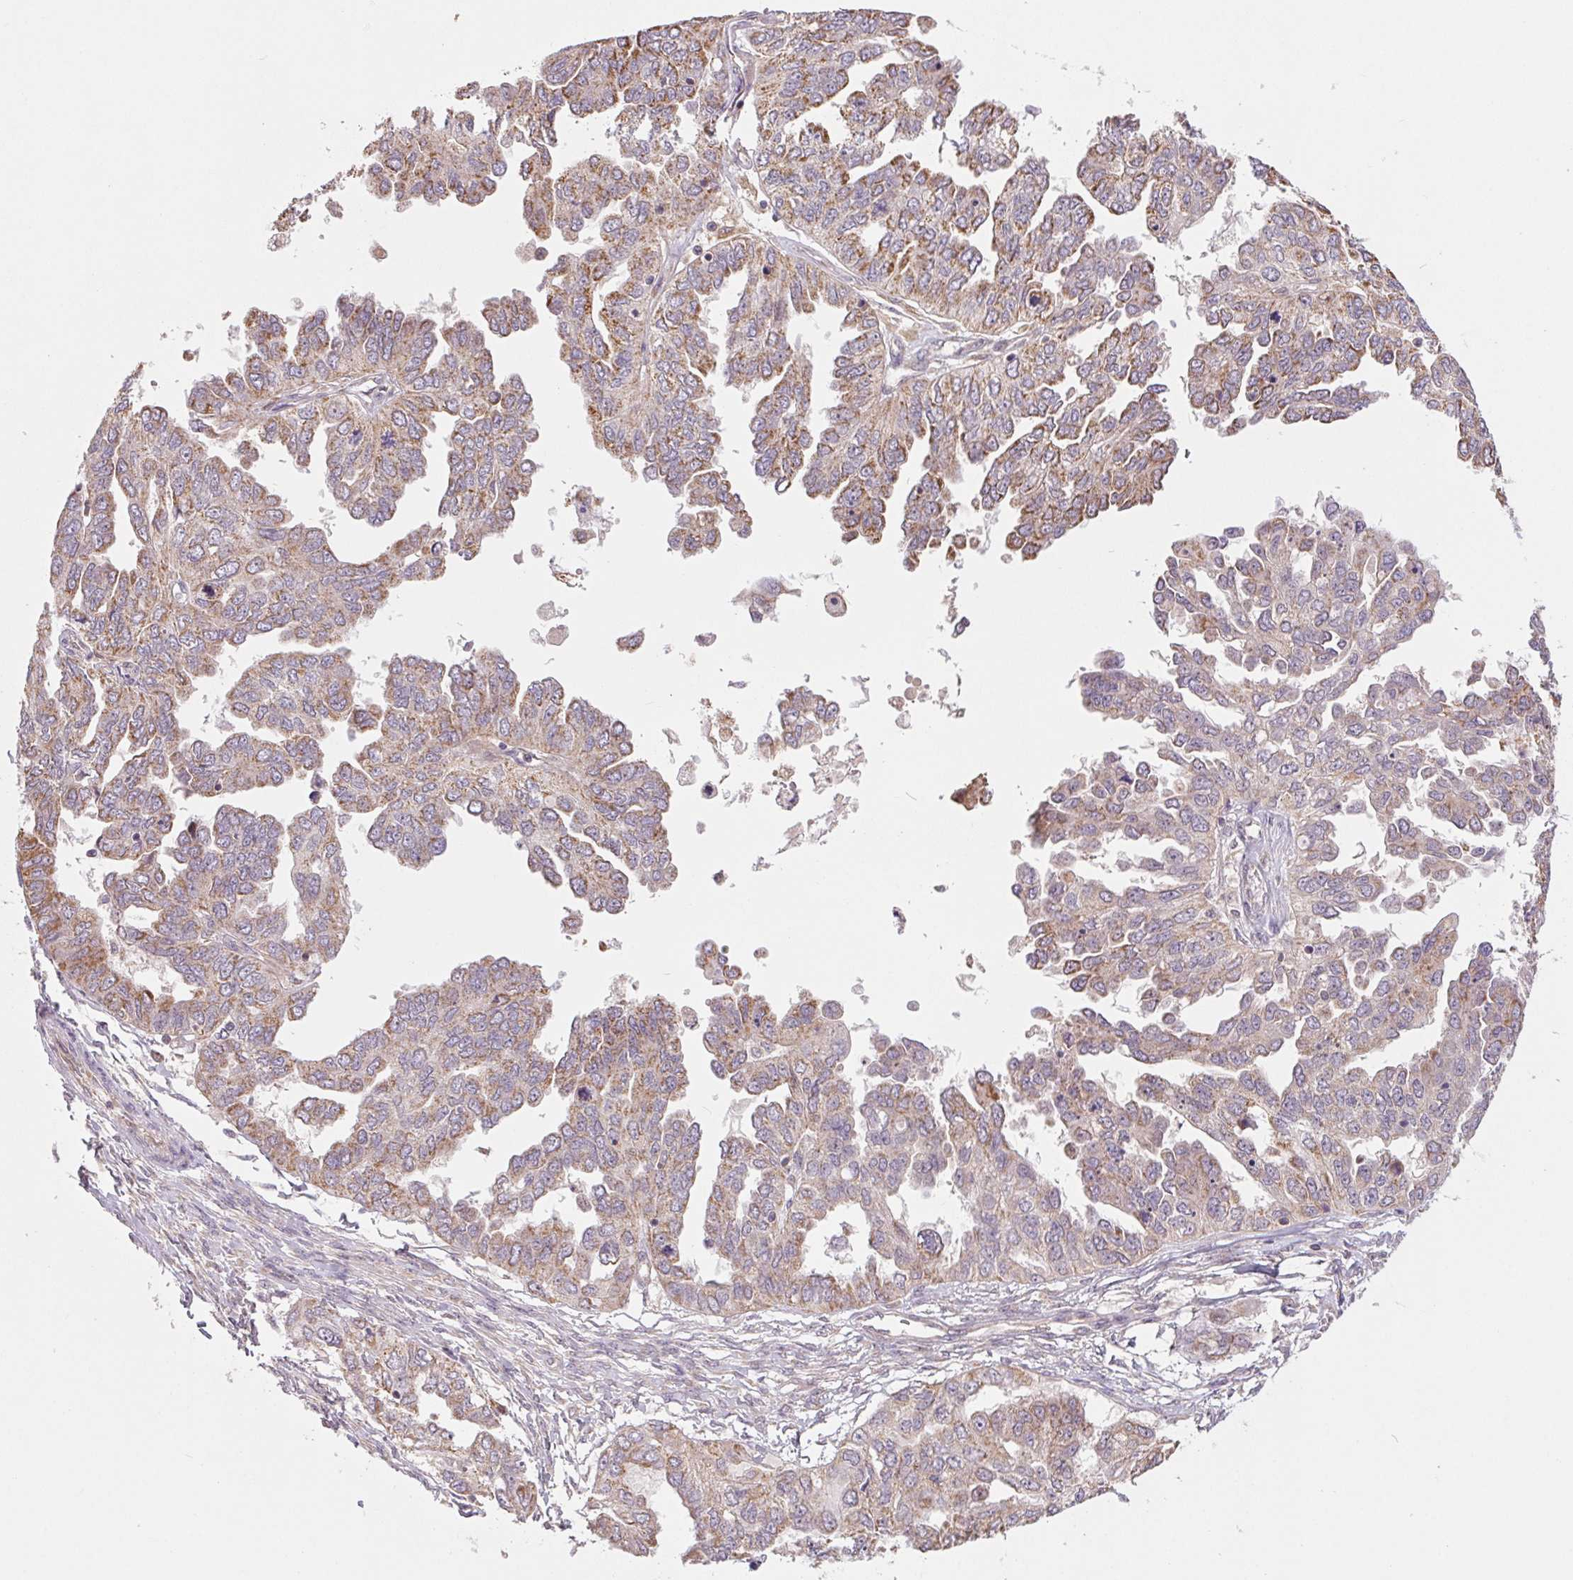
{"staining": {"intensity": "weak", "quantity": "25%-75%", "location": "cytoplasmic/membranous"}, "tissue": "ovarian cancer", "cell_type": "Tumor cells", "image_type": "cancer", "snomed": [{"axis": "morphology", "description": "Cystadenocarcinoma, serous, NOS"}, {"axis": "topography", "description": "Ovary"}], "caption": "Immunohistochemistry image of neoplastic tissue: ovarian serous cystadenocarcinoma stained using immunohistochemistry (IHC) reveals low levels of weak protein expression localized specifically in the cytoplasmic/membranous of tumor cells, appearing as a cytoplasmic/membranous brown color.", "gene": "MAP3K5", "patient": {"sex": "female", "age": 53}}